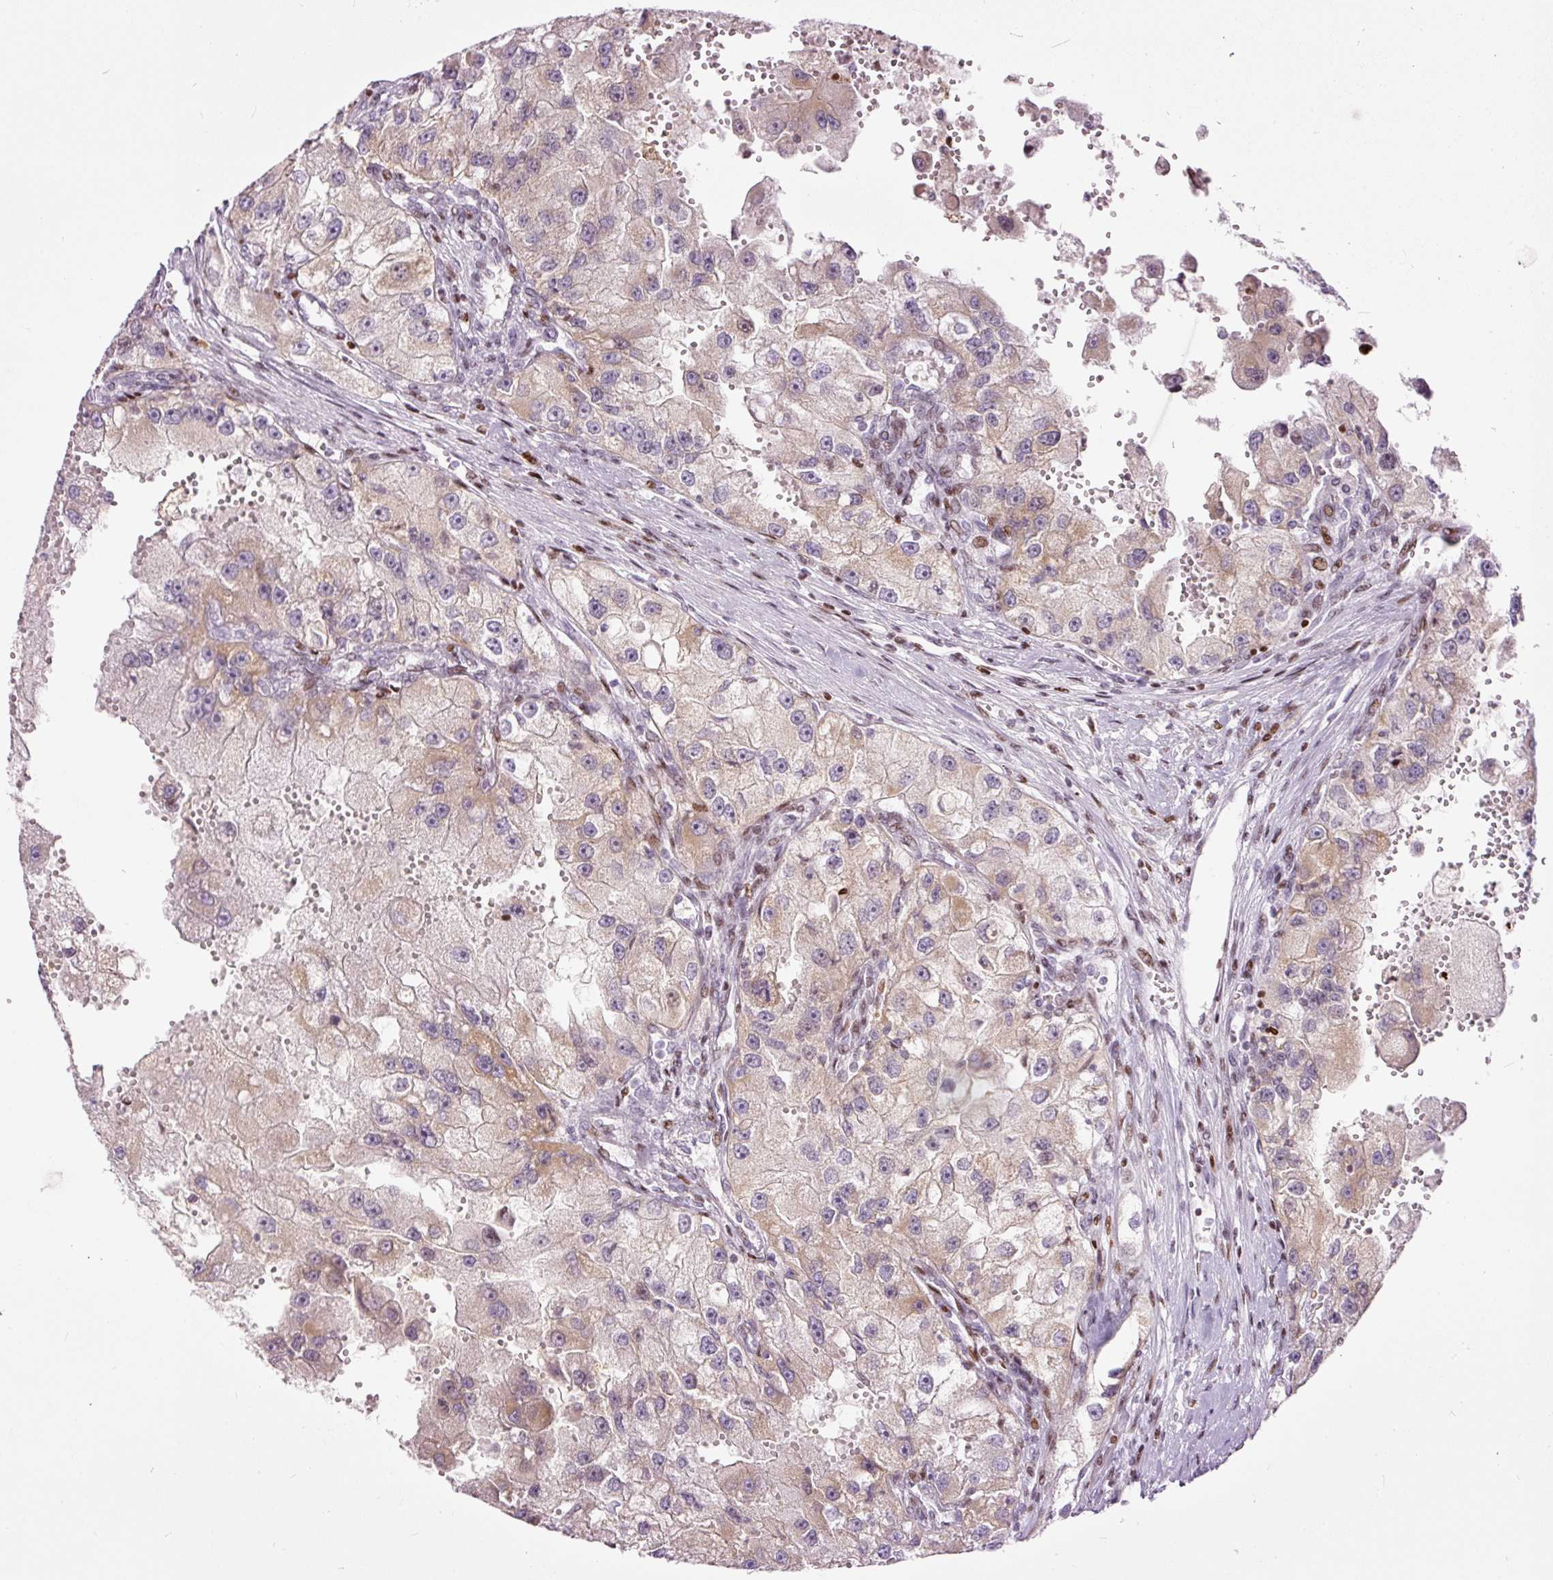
{"staining": {"intensity": "weak", "quantity": "25%-75%", "location": "cytoplasmic/membranous"}, "tissue": "renal cancer", "cell_type": "Tumor cells", "image_type": "cancer", "snomed": [{"axis": "morphology", "description": "Adenocarcinoma, NOS"}, {"axis": "topography", "description": "Kidney"}], "caption": "Protein staining shows weak cytoplasmic/membranous positivity in about 25%-75% of tumor cells in renal cancer.", "gene": "TMEM177", "patient": {"sex": "male", "age": 63}}